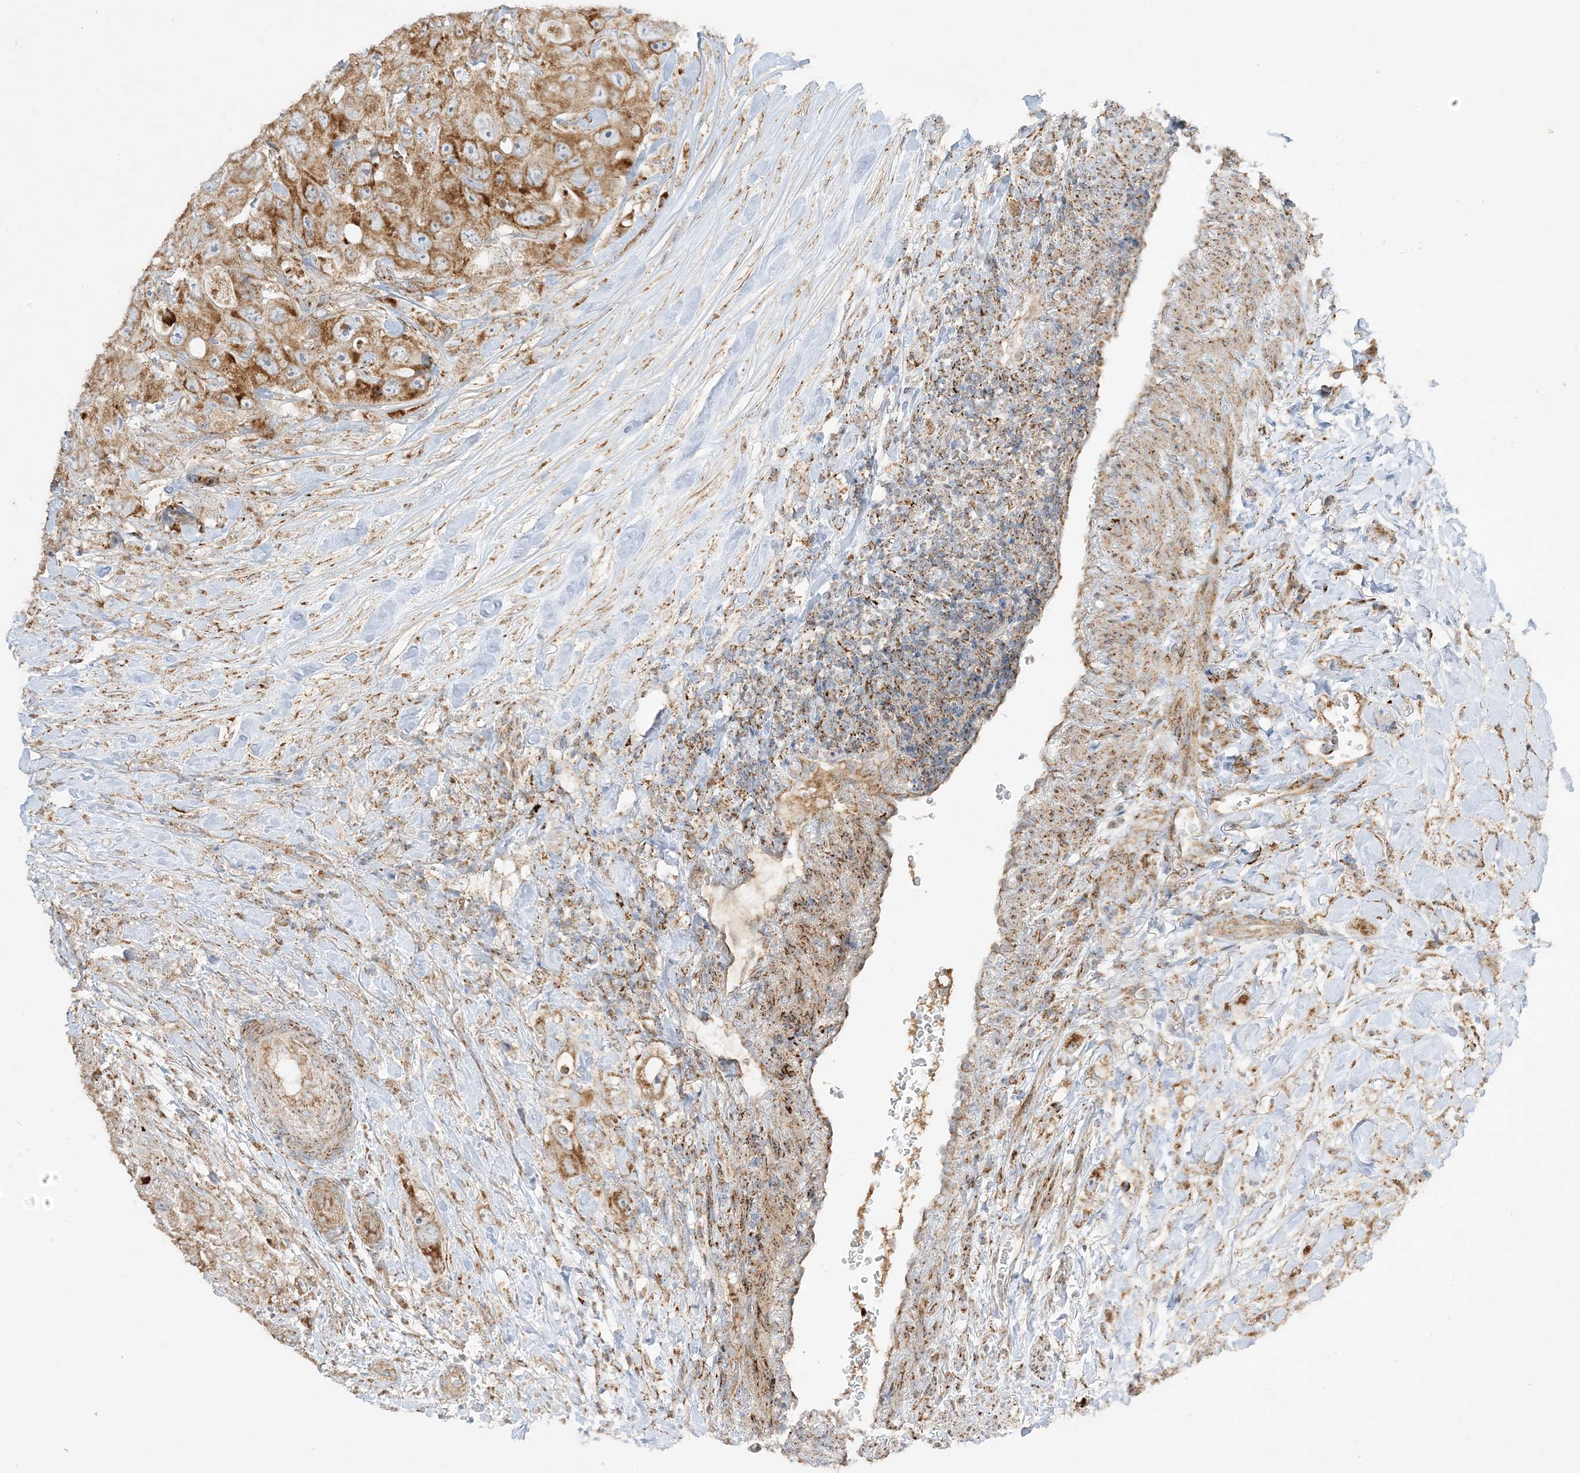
{"staining": {"intensity": "moderate", "quantity": ">75%", "location": "cytoplasmic/membranous"}, "tissue": "colorectal cancer", "cell_type": "Tumor cells", "image_type": "cancer", "snomed": [{"axis": "morphology", "description": "Adenocarcinoma, NOS"}, {"axis": "topography", "description": "Colon"}], "caption": "Colorectal adenocarcinoma was stained to show a protein in brown. There is medium levels of moderate cytoplasmic/membranous staining in approximately >75% of tumor cells.", "gene": "NDUFAF3", "patient": {"sex": "female", "age": 46}}